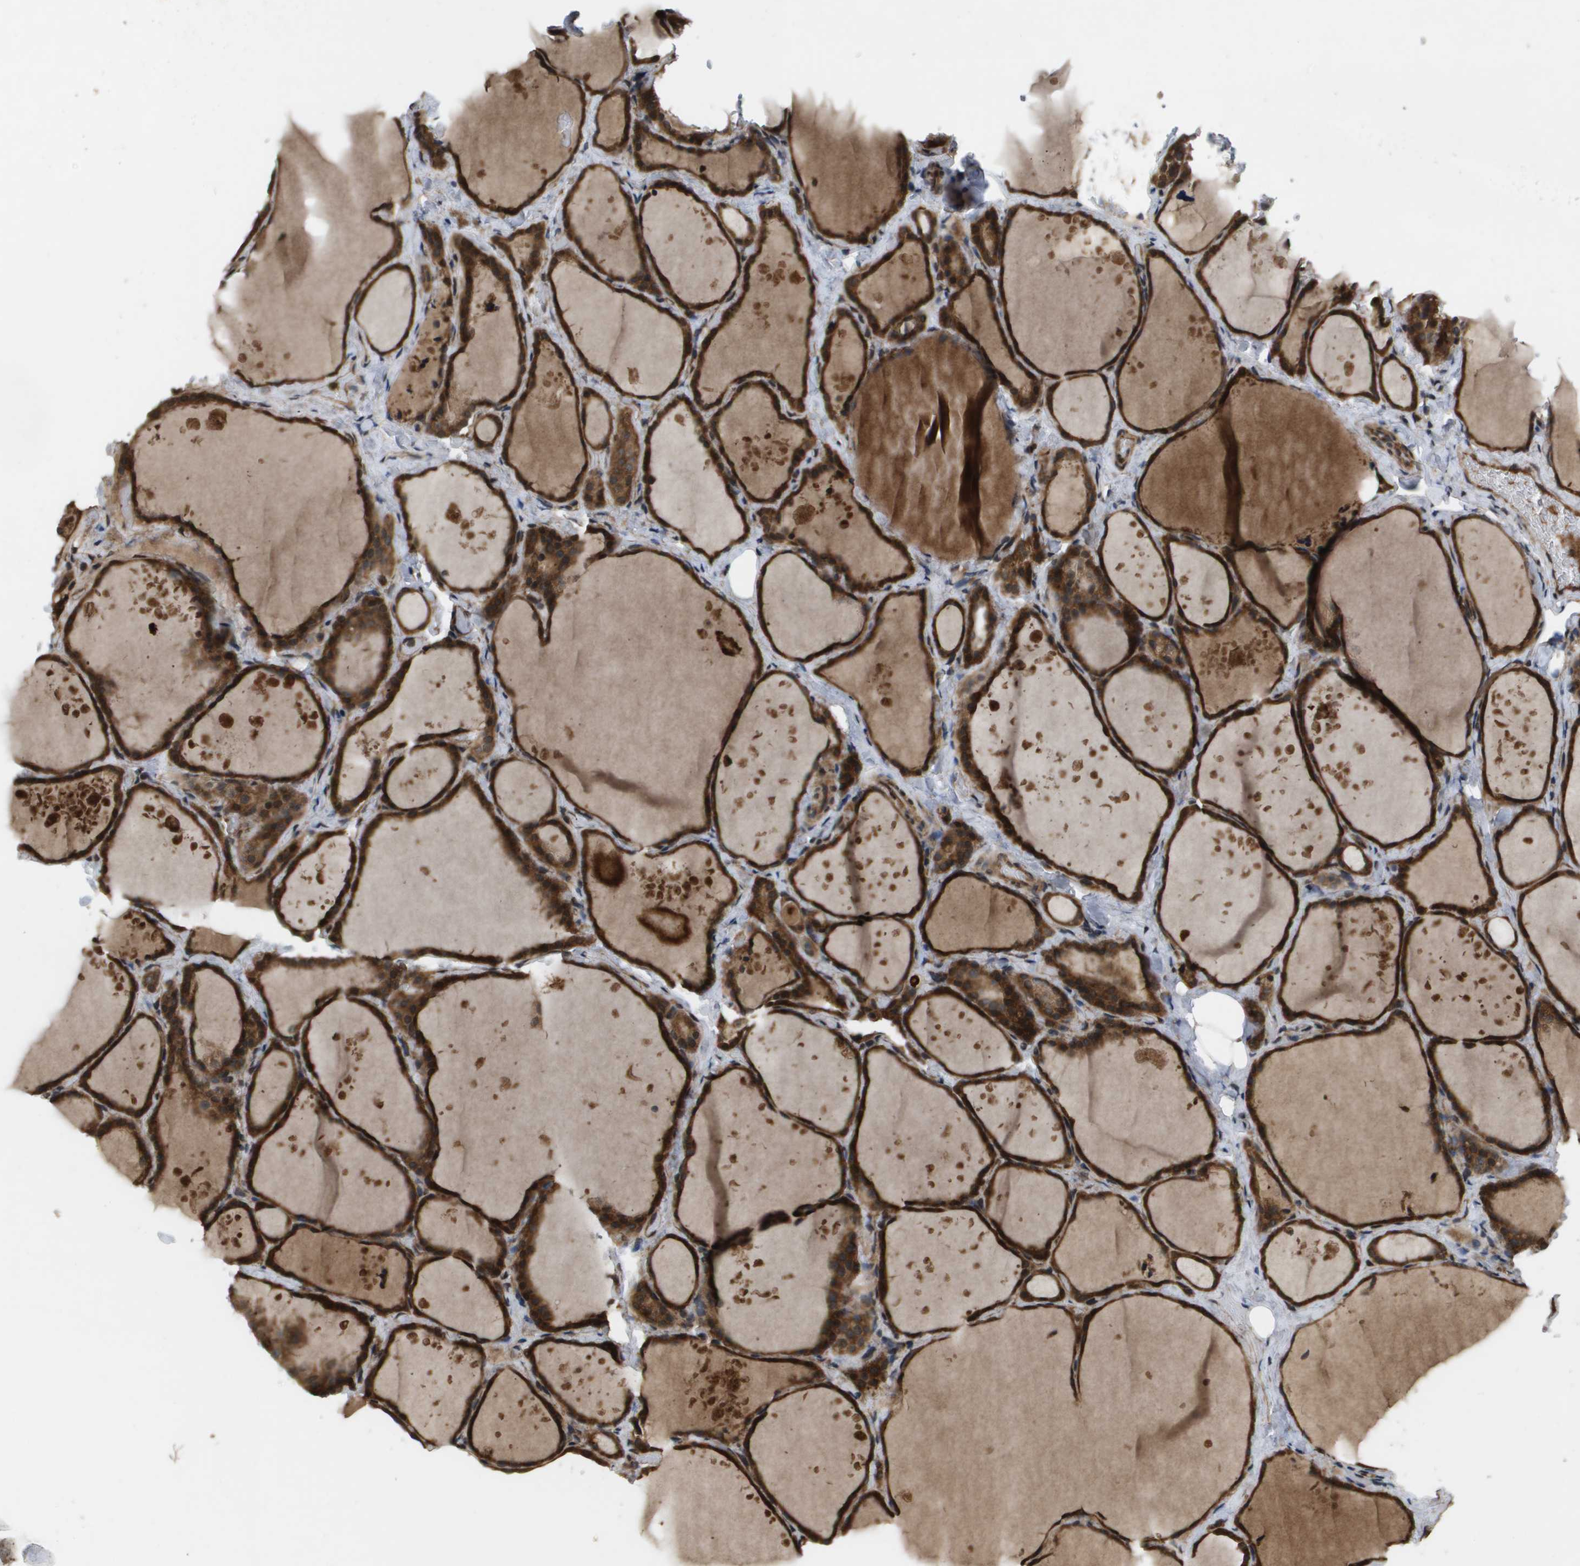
{"staining": {"intensity": "moderate", "quantity": ">75%", "location": "cytoplasmic/membranous,nuclear"}, "tissue": "thyroid gland", "cell_type": "Glandular cells", "image_type": "normal", "snomed": [{"axis": "morphology", "description": "Normal tissue, NOS"}, {"axis": "topography", "description": "Thyroid gland"}], "caption": "Immunohistochemistry photomicrograph of unremarkable thyroid gland: human thyroid gland stained using IHC displays medium levels of moderate protein expression localized specifically in the cytoplasmic/membranous,nuclear of glandular cells, appearing as a cytoplasmic/membranous,nuclear brown color.", "gene": "SPTLC1", "patient": {"sex": "female", "age": 44}}